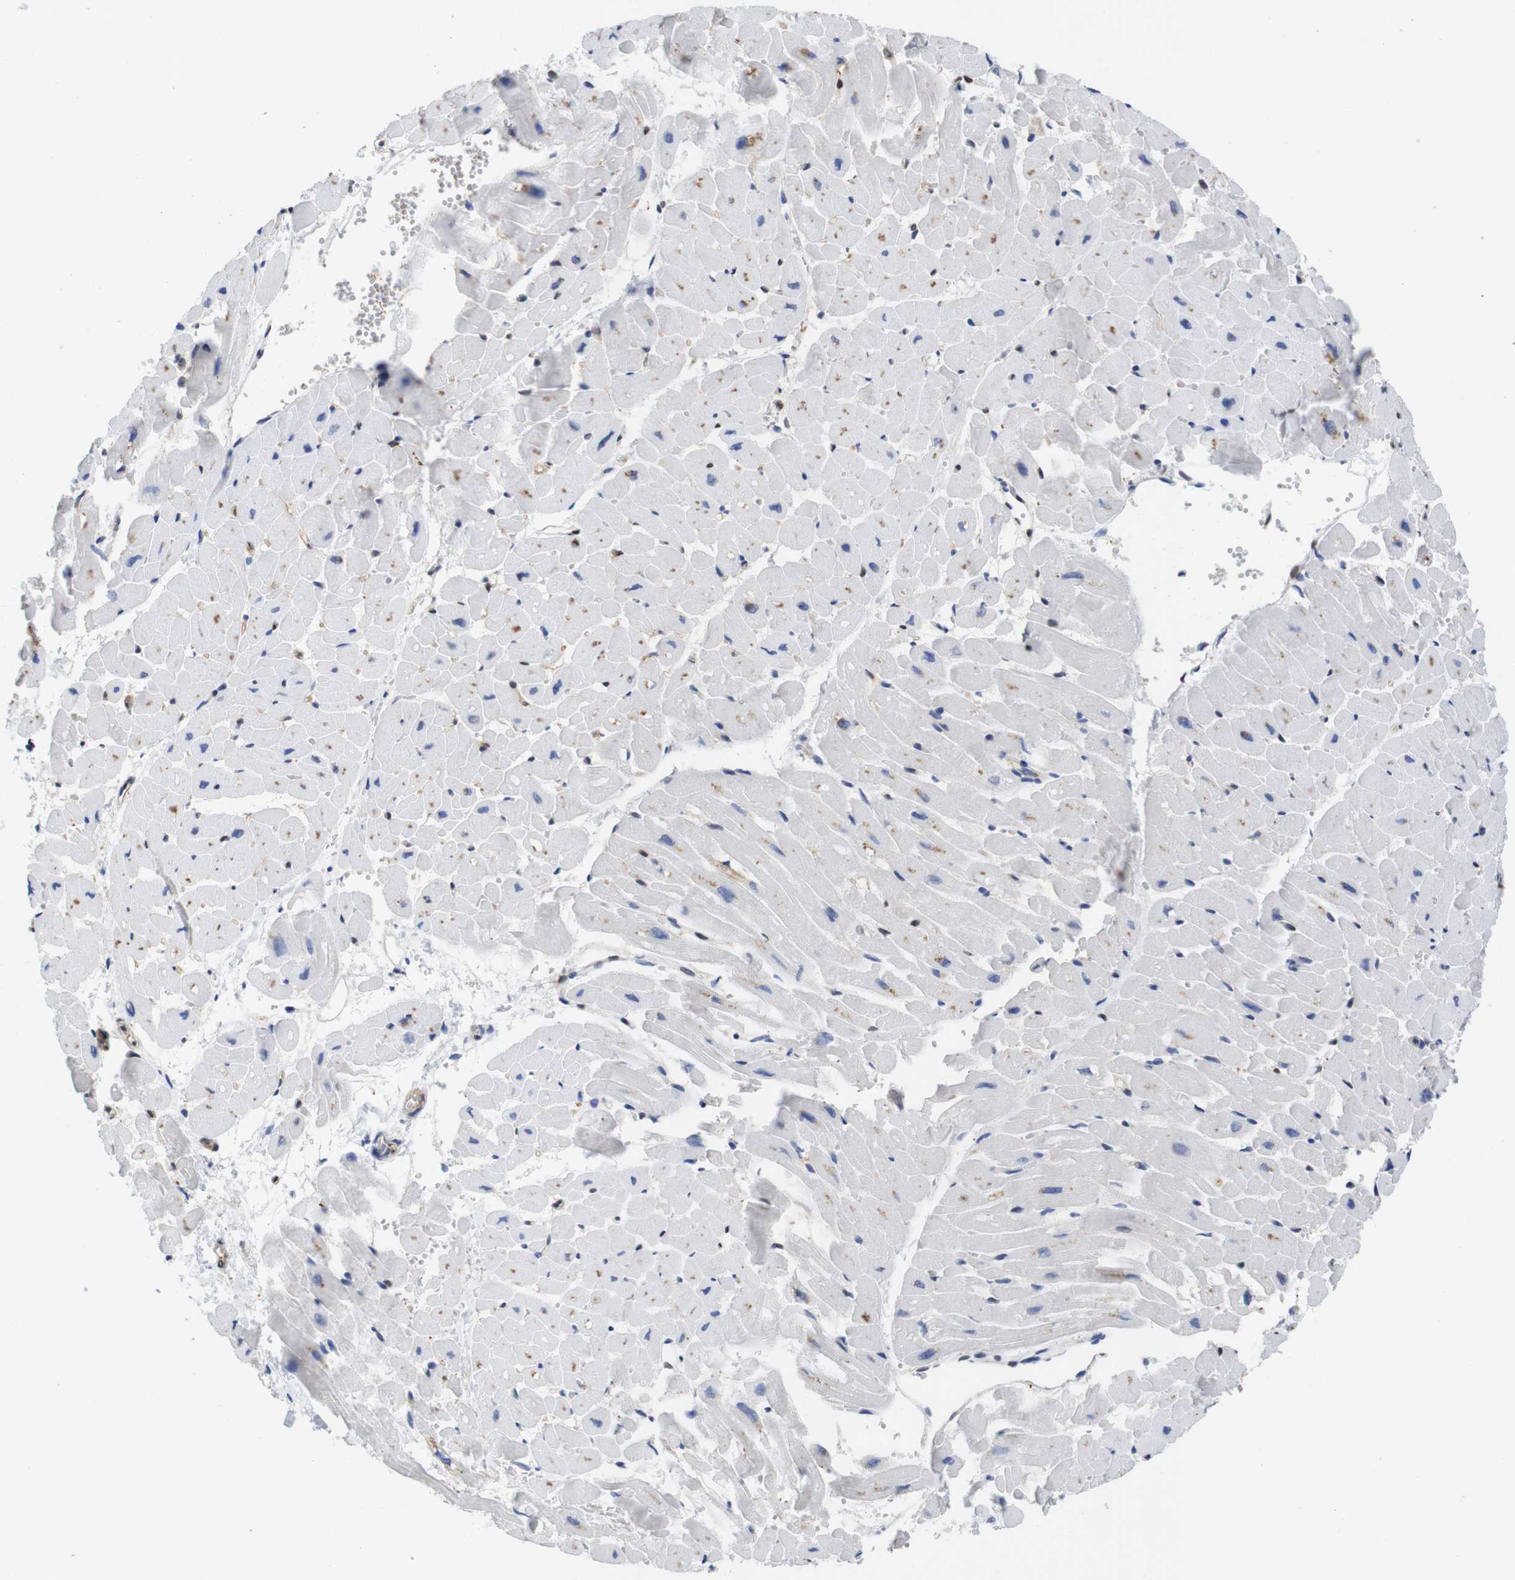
{"staining": {"intensity": "weak", "quantity": "25%-75%", "location": "cytoplasmic/membranous"}, "tissue": "heart muscle", "cell_type": "Cardiomyocytes", "image_type": "normal", "snomed": [{"axis": "morphology", "description": "Normal tissue, NOS"}, {"axis": "topography", "description": "Heart"}], "caption": "Immunohistochemistry (IHC) histopathology image of normal heart muscle stained for a protein (brown), which displays low levels of weak cytoplasmic/membranous expression in about 25%-75% of cardiomyocytes.", "gene": "SUMO3", "patient": {"sex": "male", "age": 45}}